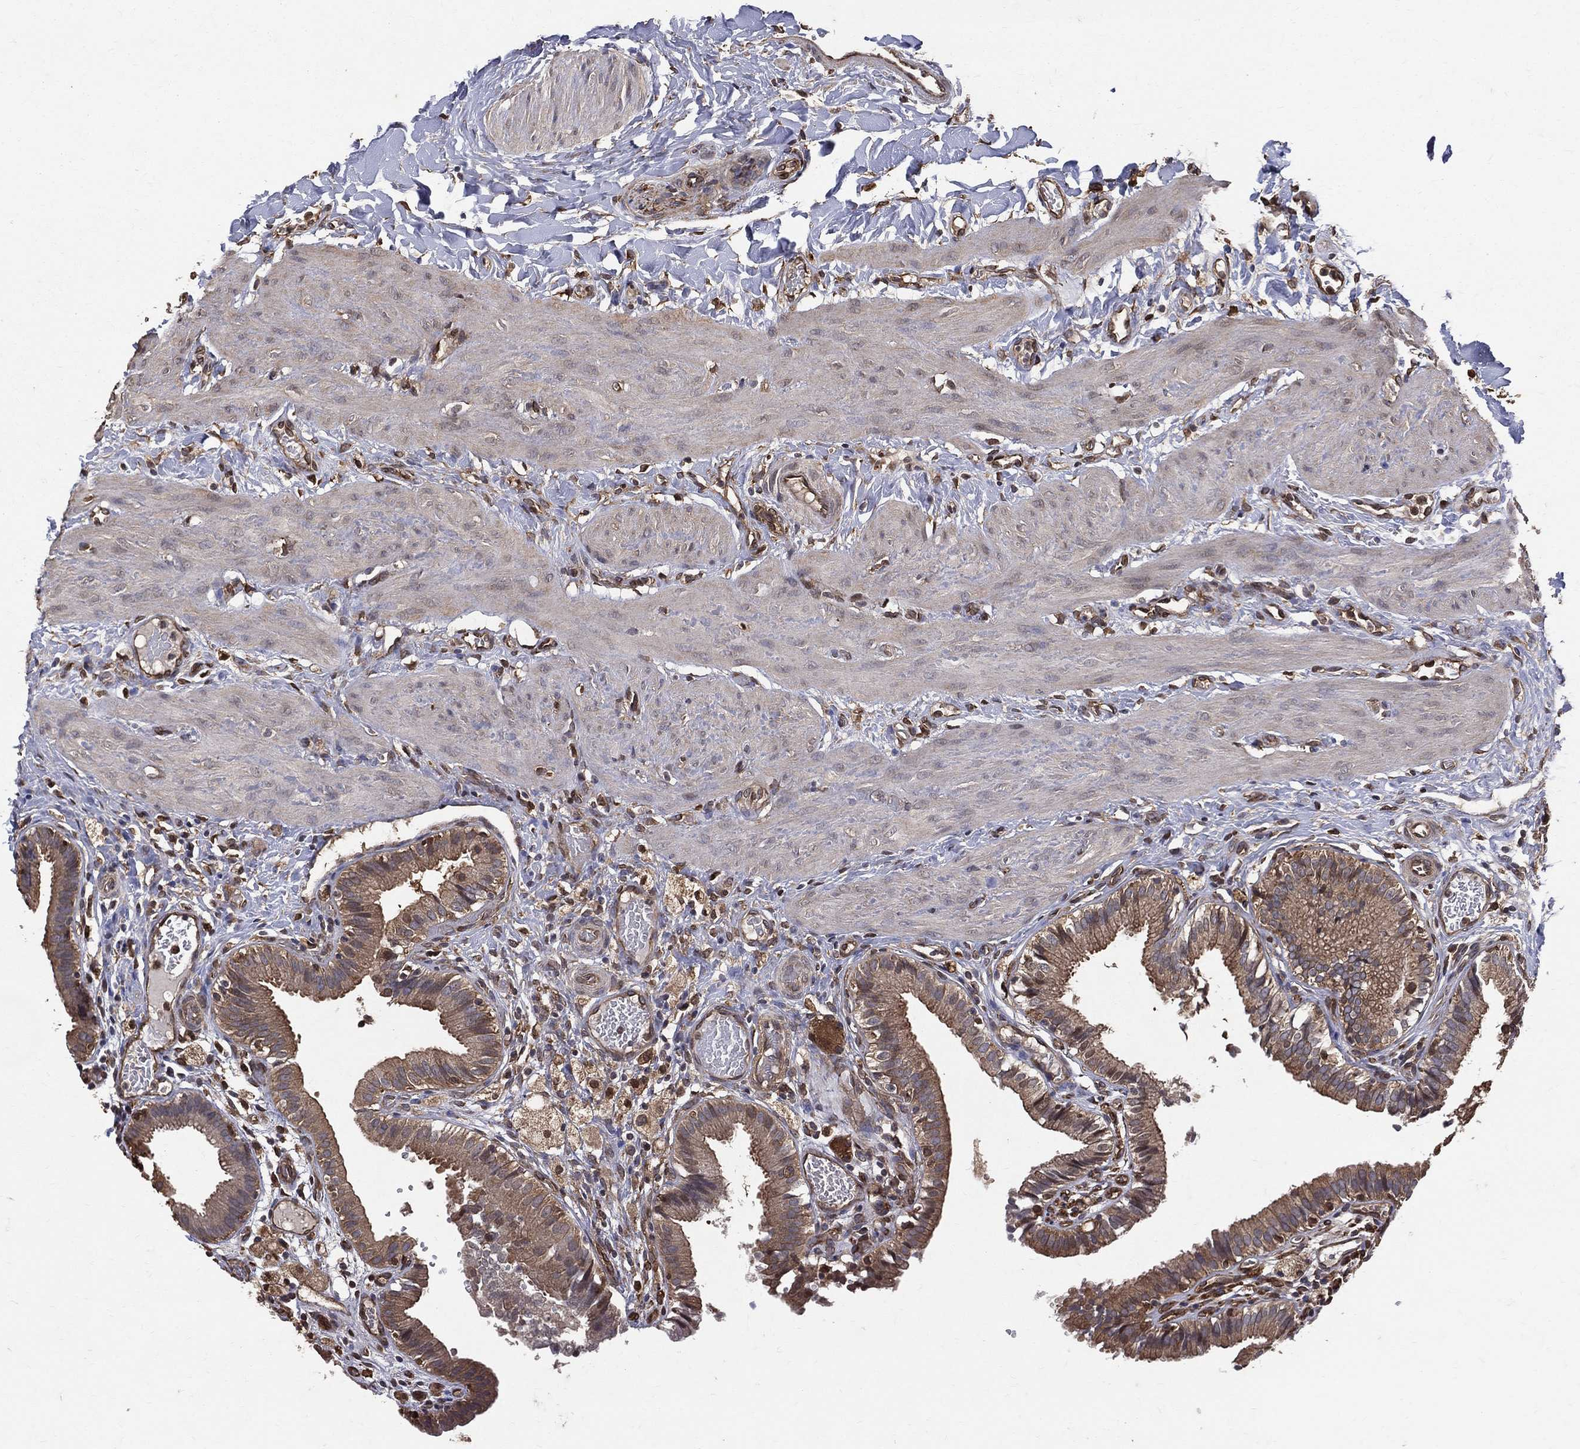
{"staining": {"intensity": "moderate", "quantity": "25%-75%", "location": "cytoplasmic/membranous"}, "tissue": "gallbladder", "cell_type": "Glandular cells", "image_type": "normal", "snomed": [{"axis": "morphology", "description": "Normal tissue, NOS"}, {"axis": "topography", "description": "Gallbladder"}], "caption": "Moderate cytoplasmic/membranous protein staining is seen in approximately 25%-75% of glandular cells in gallbladder.", "gene": "DPYSL2", "patient": {"sex": "female", "age": 24}}